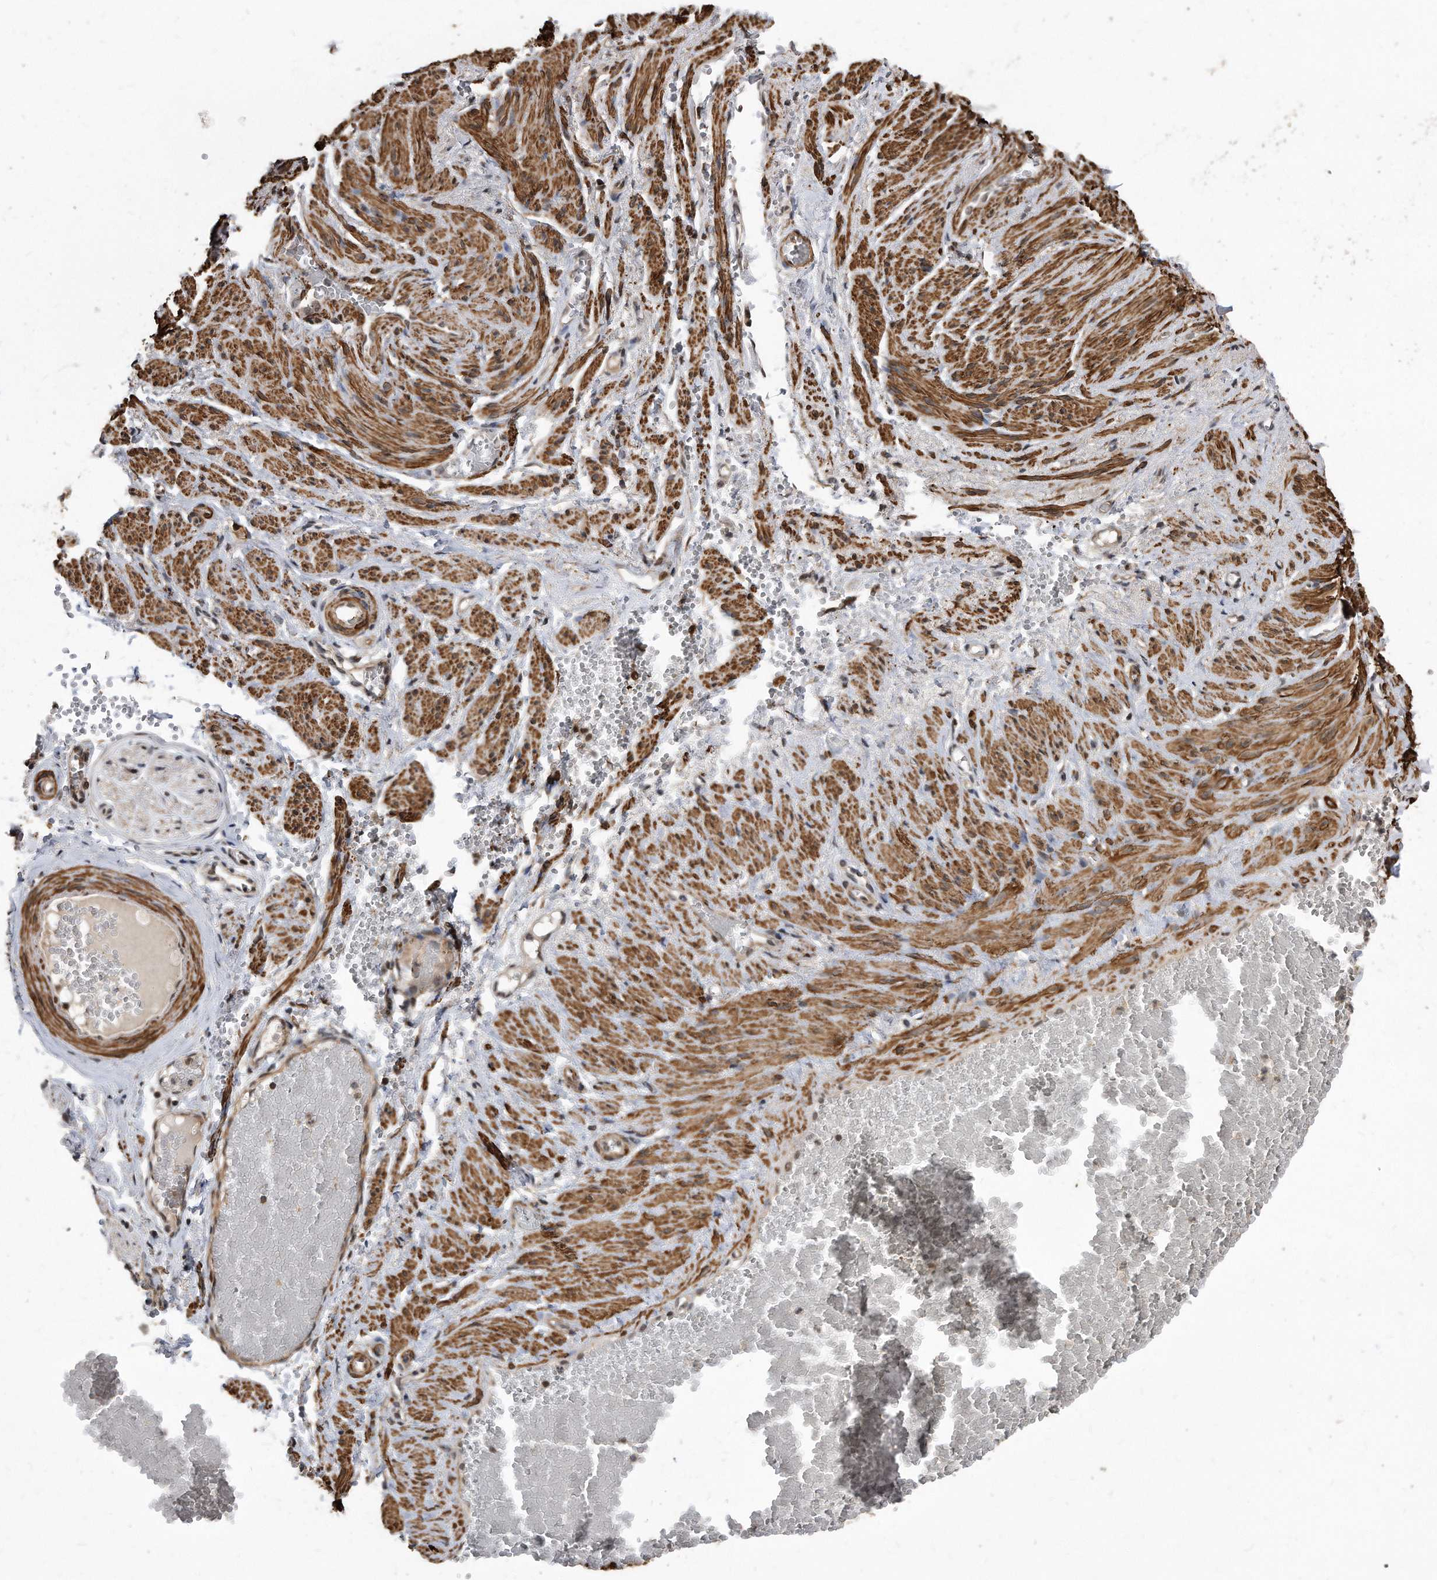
{"staining": {"intensity": "moderate", "quantity": ">75%", "location": "cytoplasmic/membranous,nuclear"}, "tissue": "adipose tissue", "cell_type": "Adipocytes", "image_type": "normal", "snomed": [{"axis": "morphology", "description": "Normal tissue, NOS"}, {"axis": "topography", "description": "Smooth muscle"}, {"axis": "topography", "description": "Peripheral nerve tissue"}], "caption": "DAB immunohistochemical staining of normal human adipose tissue shows moderate cytoplasmic/membranous,nuclear protein positivity in about >75% of adipocytes.", "gene": "DUSP22", "patient": {"sex": "female", "age": 39}}